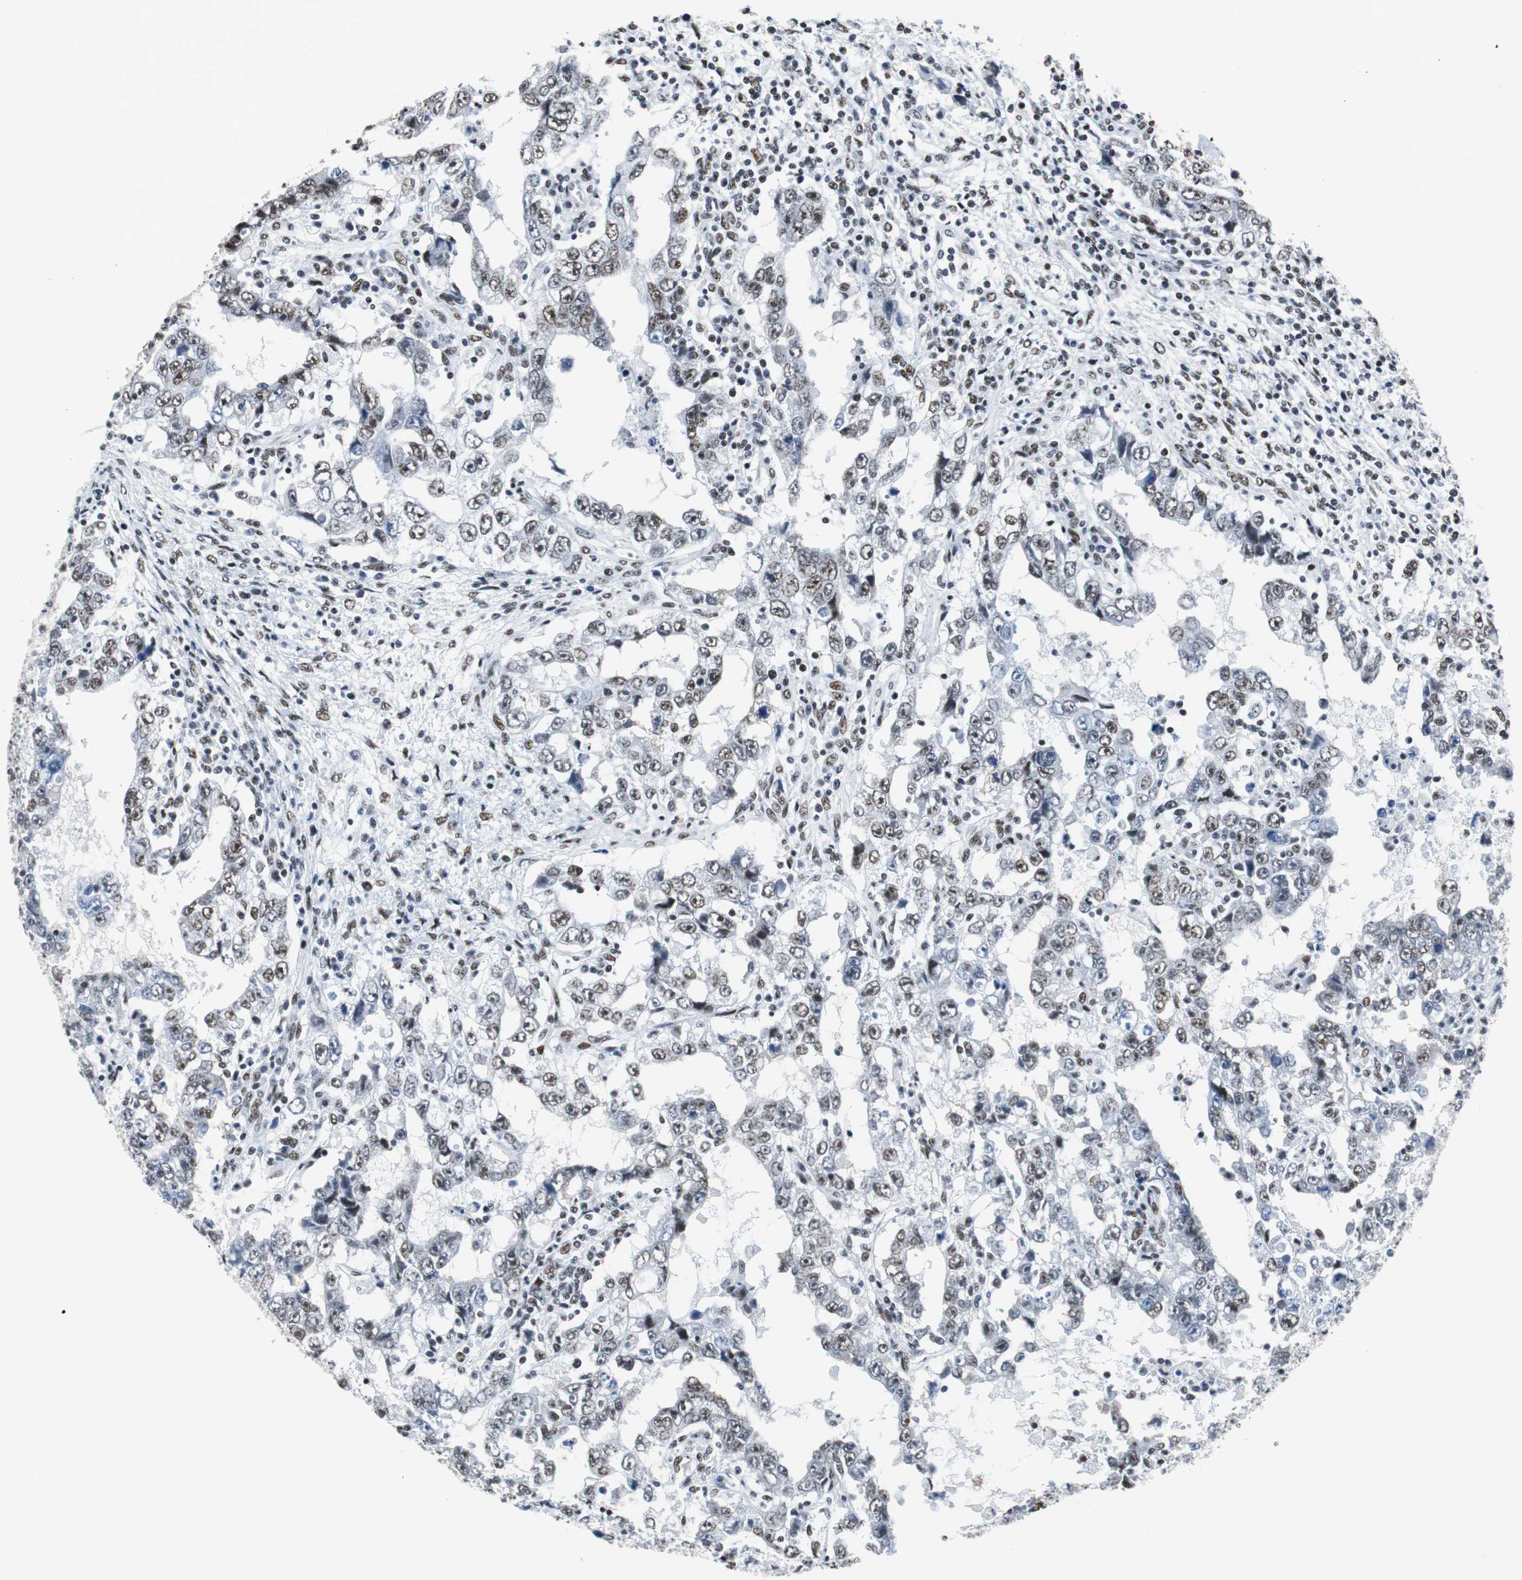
{"staining": {"intensity": "moderate", "quantity": "25%-75%", "location": "nuclear"}, "tissue": "testis cancer", "cell_type": "Tumor cells", "image_type": "cancer", "snomed": [{"axis": "morphology", "description": "Carcinoma, Embryonal, NOS"}, {"axis": "topography", "description": "Testis"}], "caption": "Embryonal carcinoma (testis) tissue reveals moderate nuclear expression in about 25%-75% of tumor cells", "gene": "HDAC3", "patient": {"sex": "male", "age": 26}}